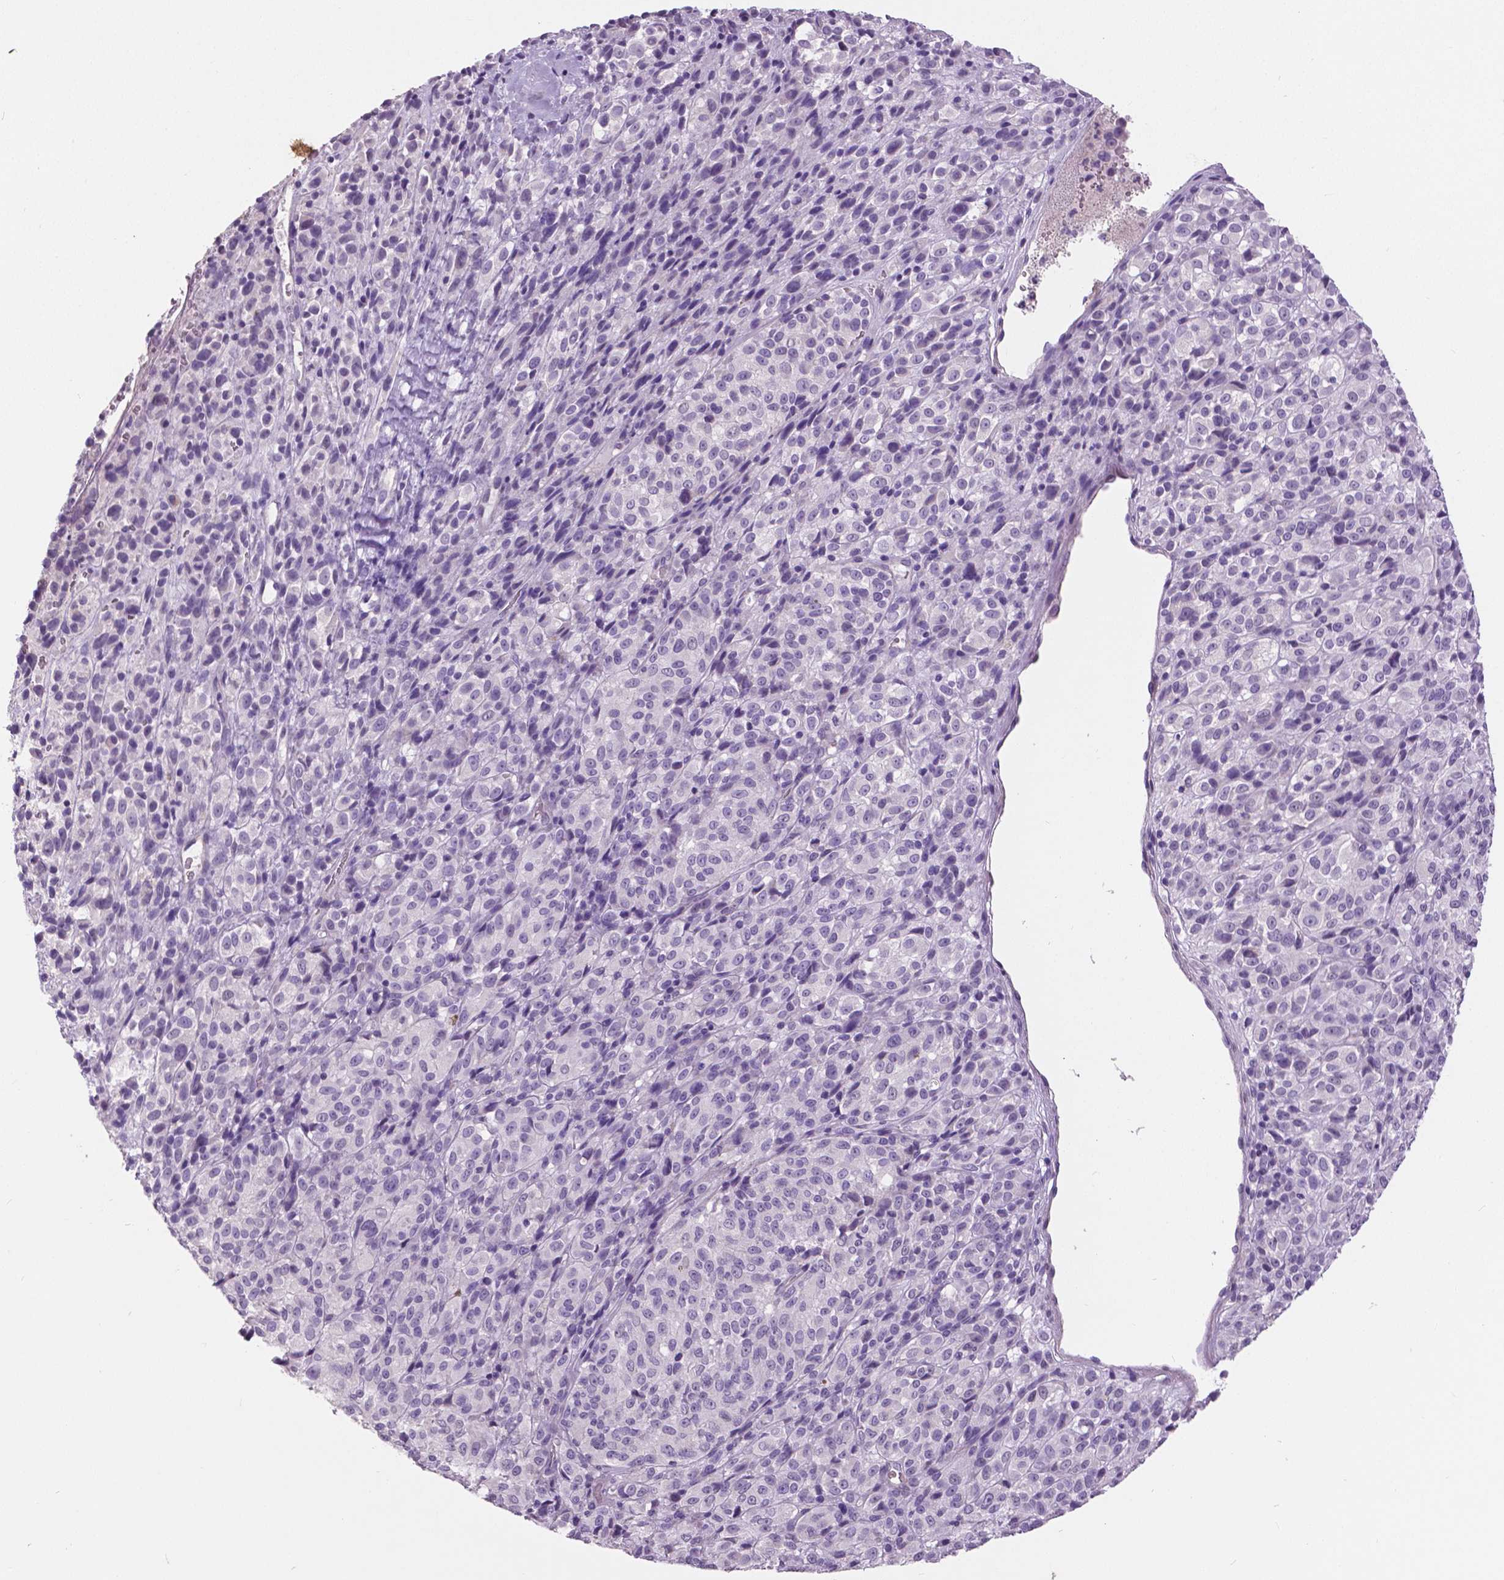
{"staining": {"intensity": "negative", "quantity": "none", "location": "none"}, "tissue": "melanoma", "cell_type": "Tumor cells", "image_type": "cancer", "snomed": [{"axis": "morphology", "description": "Malignant melanoma, Metastatic site"}, {"axis": "topography", "description": "Brain"}], "caption": "Melanoma was stained to show a protein in brown. There is no significant positivity in tumor cells.", "gene": "GRIN2A", "patient": {"sex": "female", "age": 56}}